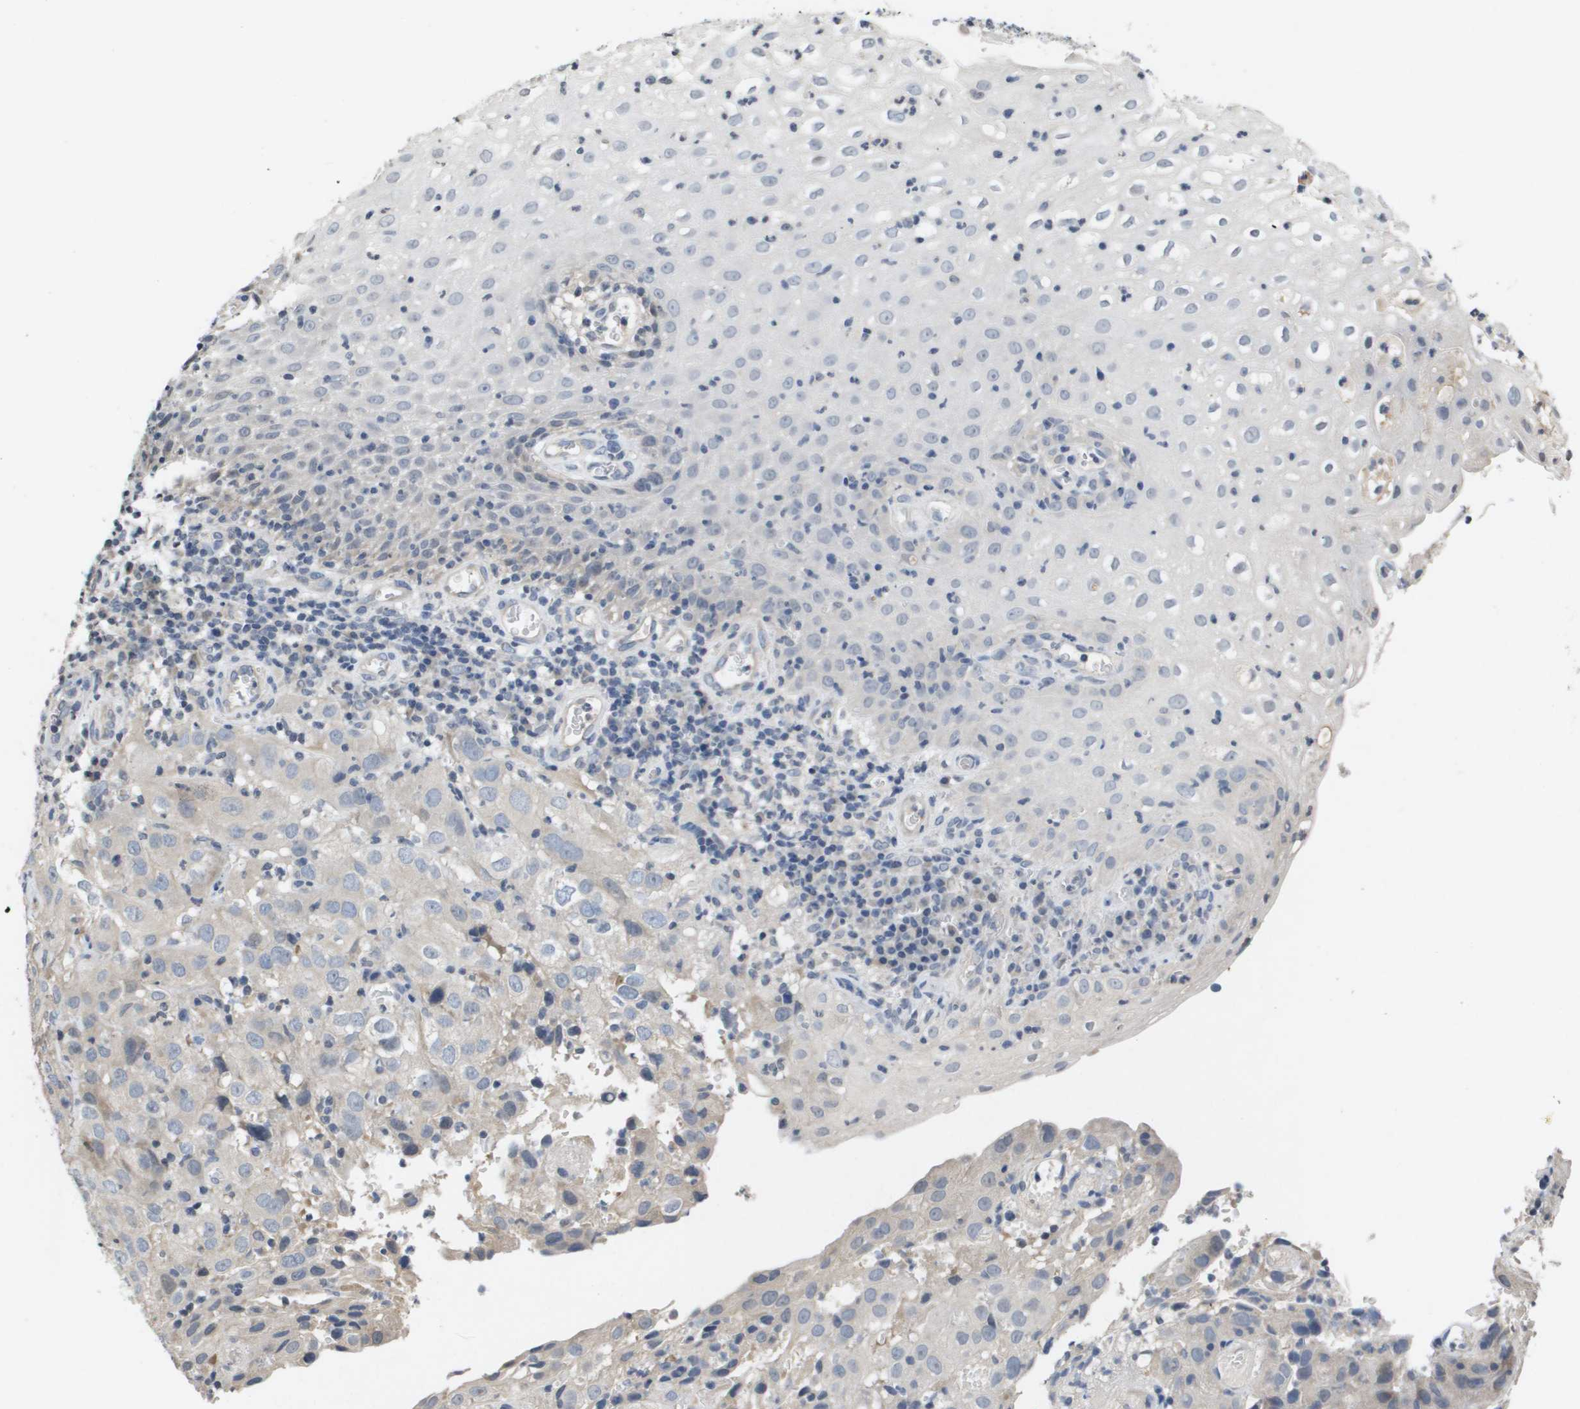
{"staining": {"intensity": "weak", "quantity": "<25%", "location": "cytoplasmic/membranous"}, "tissue": "cervical cancer", "cell_type": "Tumor cells", "image_type": "cancer", "snomed": [{"axis": "morphology", "description": "Squamous cell carcinoma, NOS"}, {"axis": "topography", "description": "Cervix"}], "caption": "Image shows no protein positivity in tumor cells of cervical cancer tissue.", "gene": "CAPN11", "patient": {"sex": "female", "age": 32}}